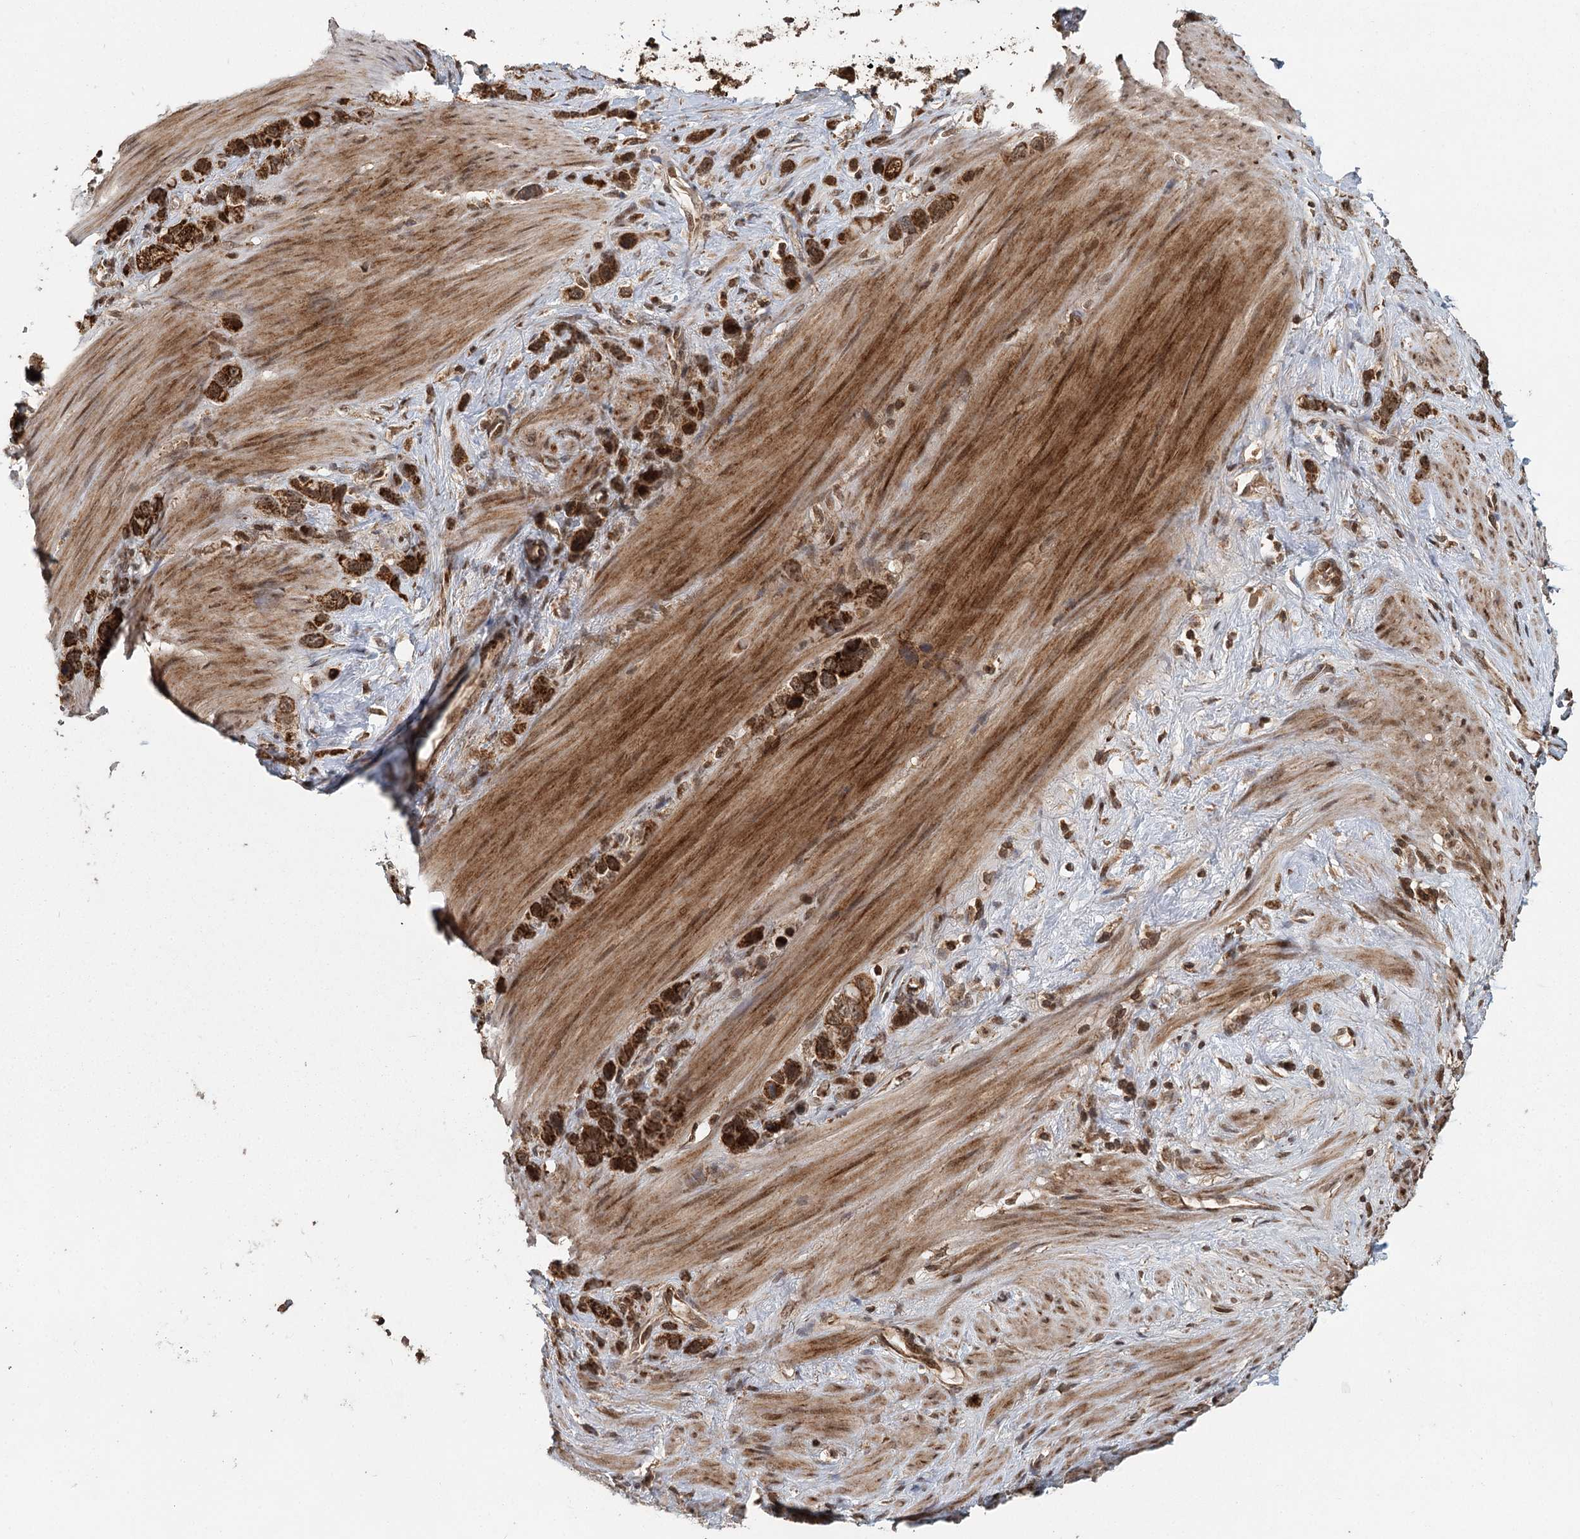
{"staining": {"intensity": "strong", "quantity": ">75%", "location": "cytoplasmic/membranous"}, "tissue": "stomach cancer", "cell_type": "Tumor cells", "image_type": "cancer", "snomed": [{"axis": "morphology", "description": "Adenocarcinoma, NOS"}, {"axis": "morphology", "description": "Adenocarcinoma, High grade"}, {"axis": "topography", "description": "Stomach, upper"}, {"axis": "topography", "description": "Stomach, lower"}], "caption": "Protein expression analysis of adenocarcinoma (stomach) displays strong cytoplasmic/membranous staining in about >75% of tumor cells.", "gene": "MICU1", "patient": {"sex": "female", "age": 65}}